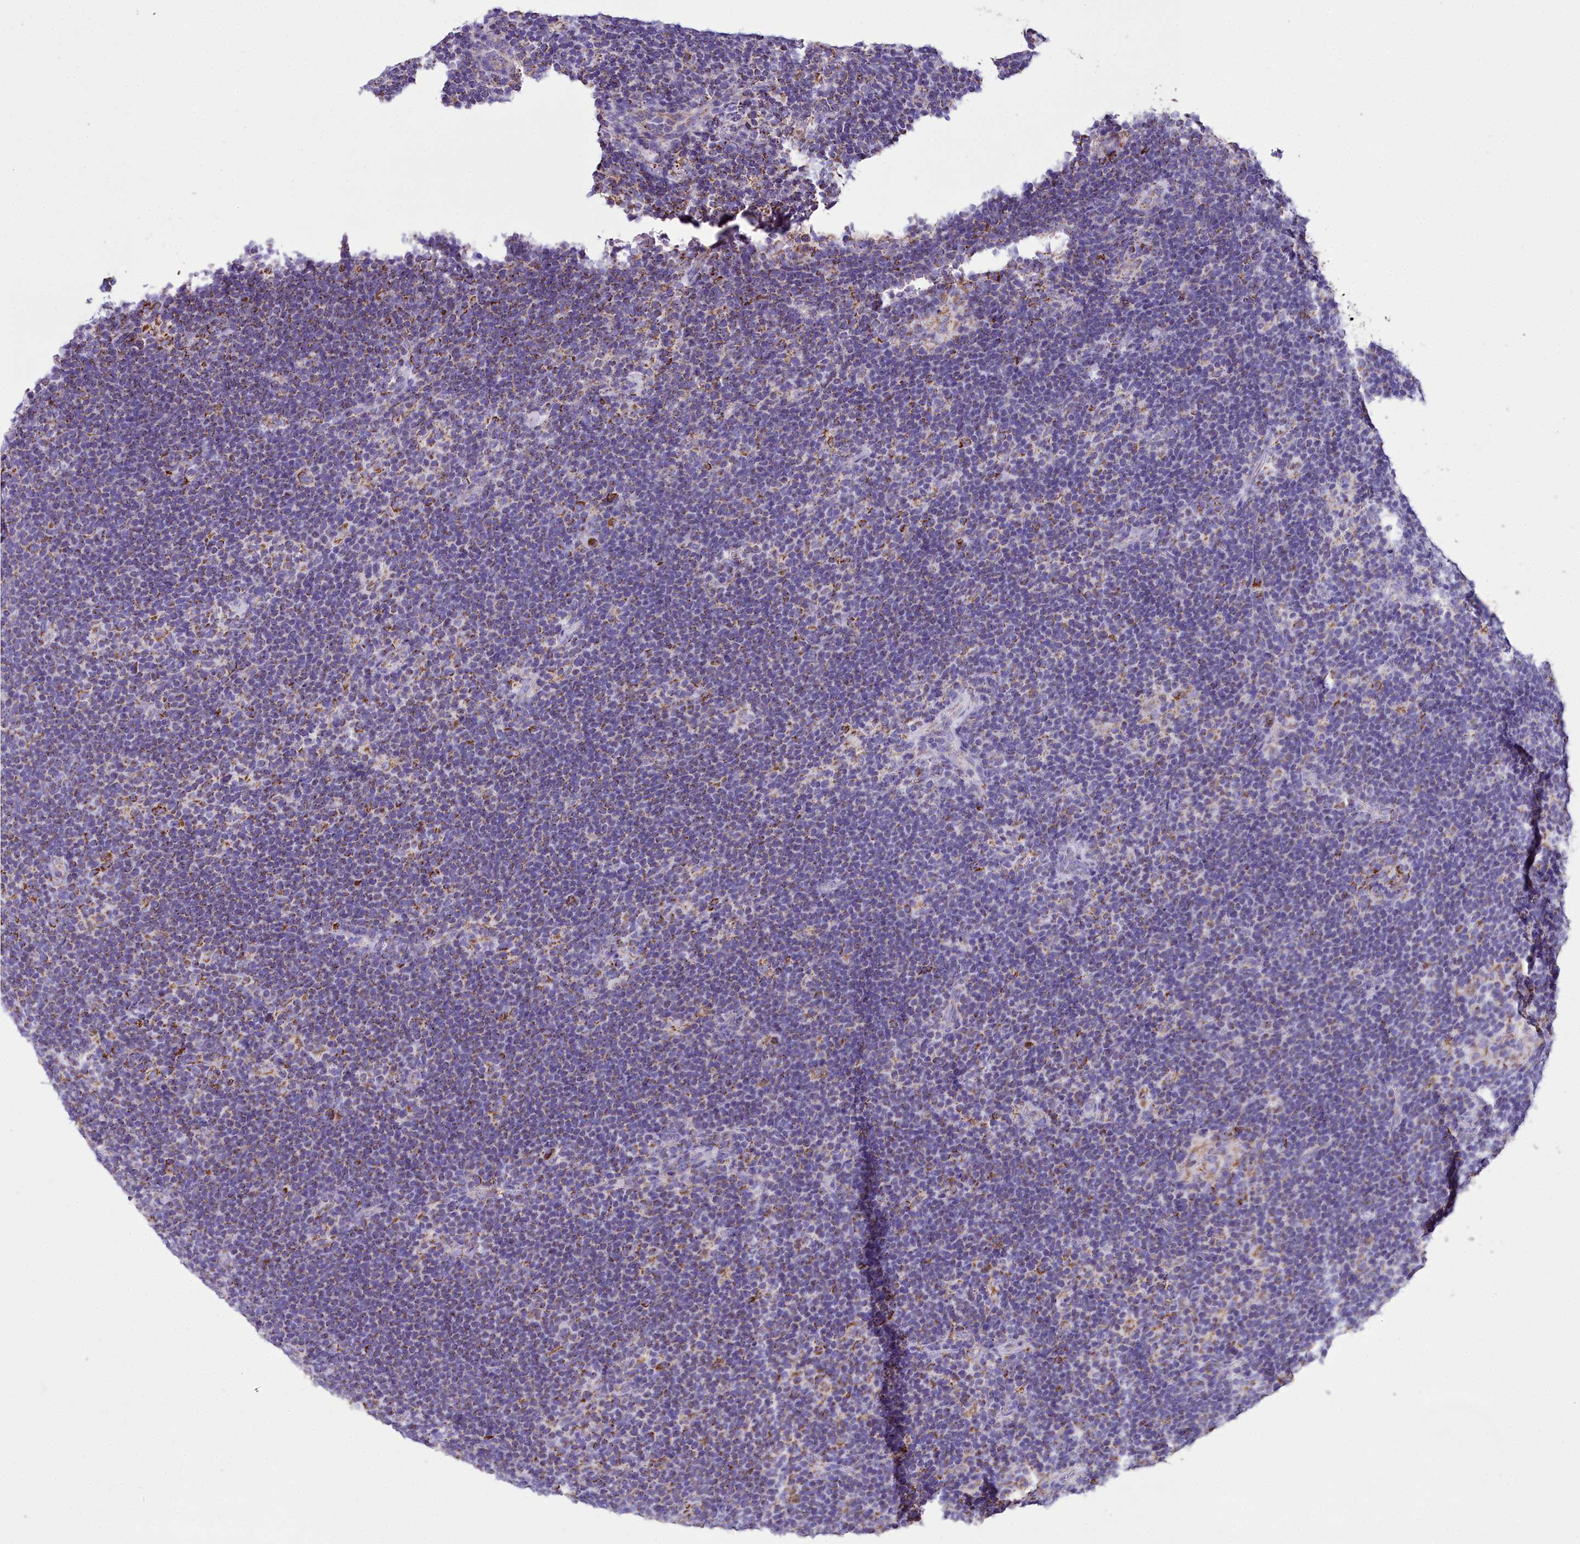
{"staining": {"intensity": "moderate", "quantity": ">75%", "location": "cytoplasmic/membranous"}, "tissue": "lymphoma", "cell_type": "Tumor cells", "image_type": "cancer", "snomed": [{"axis": "morphology", "description": "Hodgkin's disease, NOS"}, {"axis": "topography", "description": "Lymph node"}], "caption": "Immunohistochemical staining of Hodgkin's disease exhibits moderate cytoplasmic/membranous protein positivity in about >75% of tumor cells. The protein of interest is stained brown, and the nuclei are stained in blue (DAB (3,3'-diaminobenzidine) IHC with brightfield microscopy, high magnification).", "gene": "WDFY3", "patient": {"sex": "female", "age": 57}}